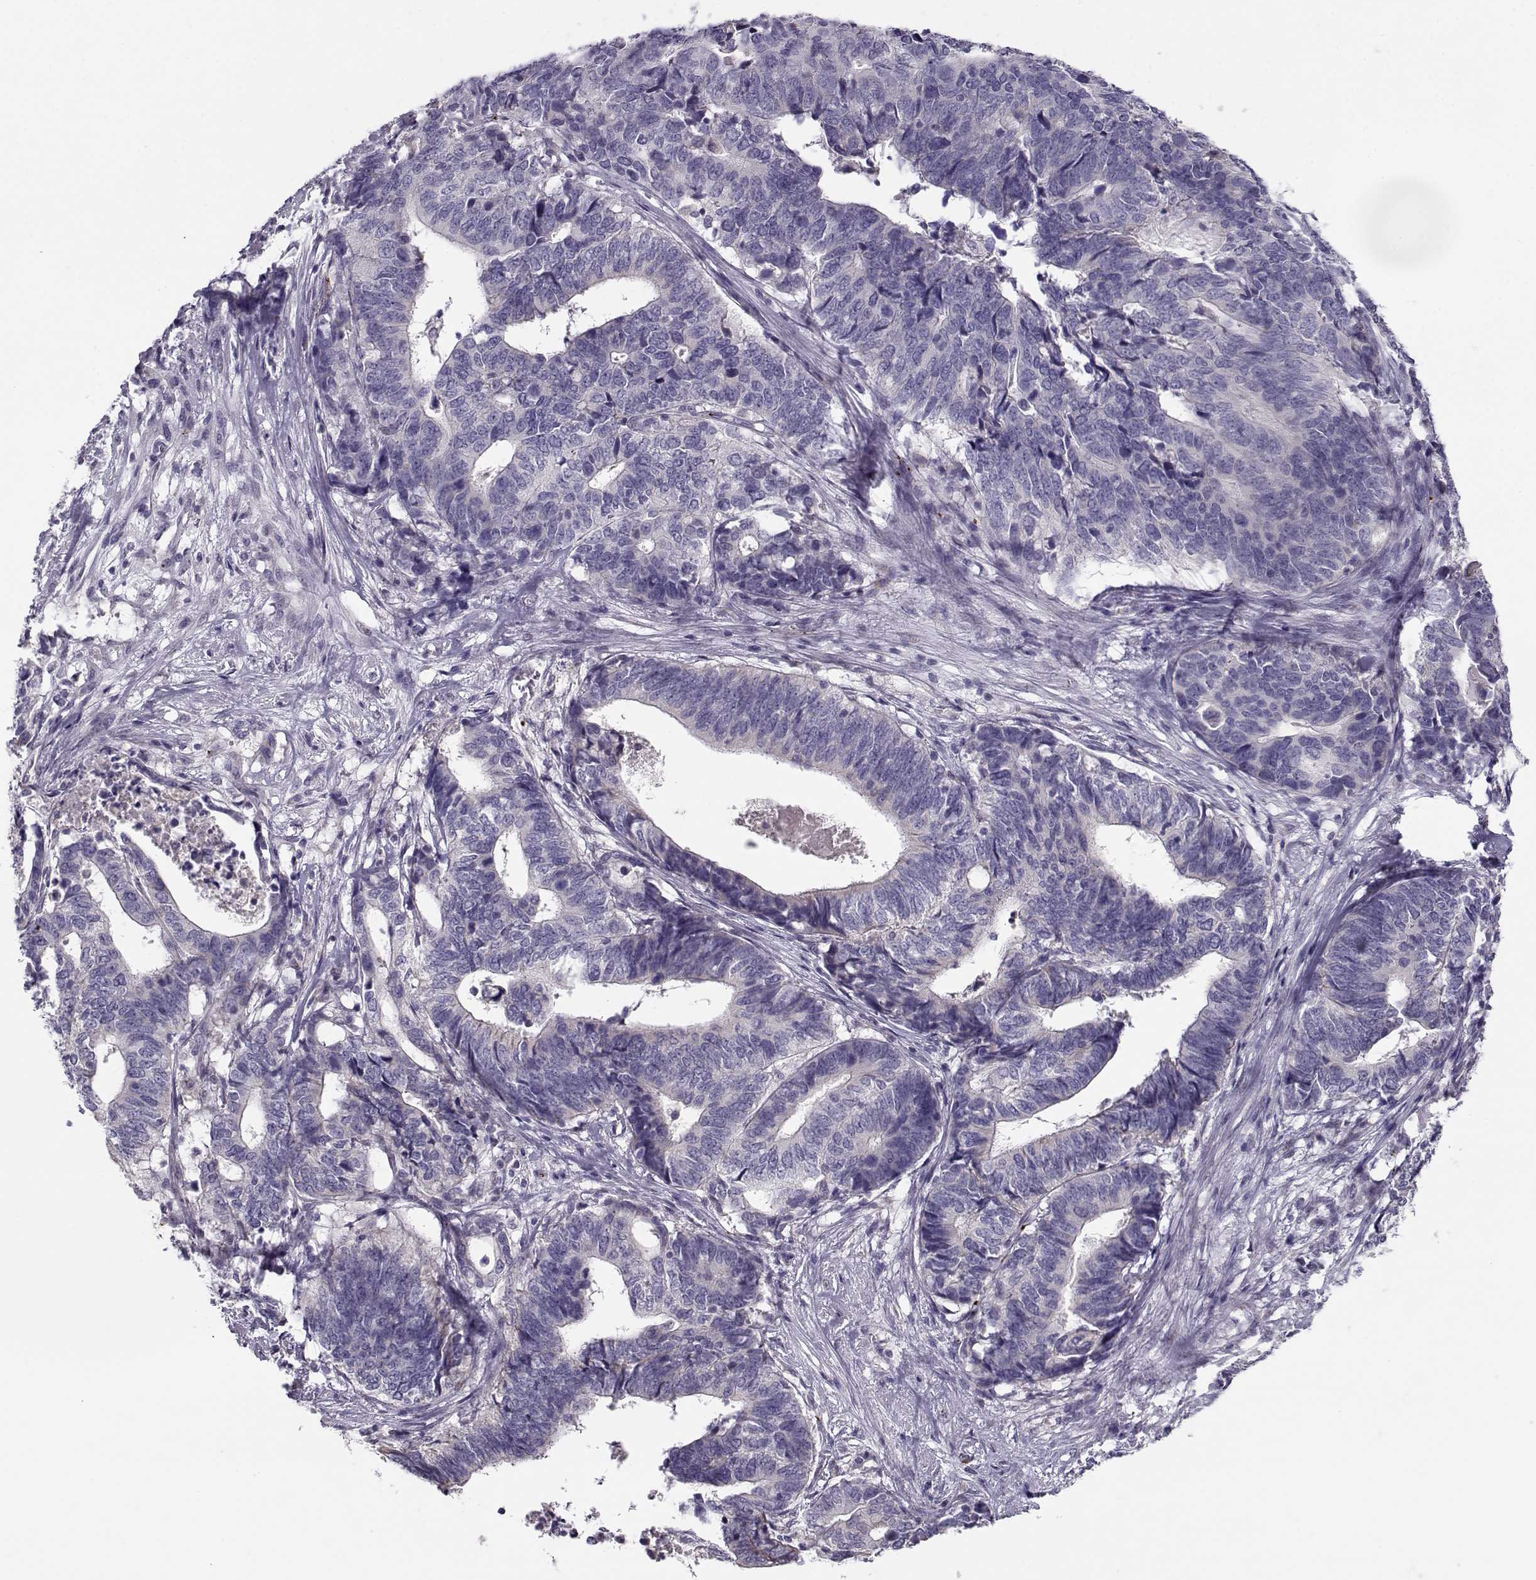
{"staining": {"intensity": "negative", "quantity": "none", "location": "none"}, "tissue": "stomach cancer", "cell_type": "Tumor cells", "image_type": "cancer", "snomed": [{"axis": "morphology", "description": "Adenocarcinoma, NOS"}, {"axis": "topography", "description": "Stomach, upper"}], "caption": "Stomach adenocarcinoma was stained to show a protein in brown. There is no significant staining in tumor cells.", "gene": "KLF17", "patient": {"sex": "female", "age": 67}}